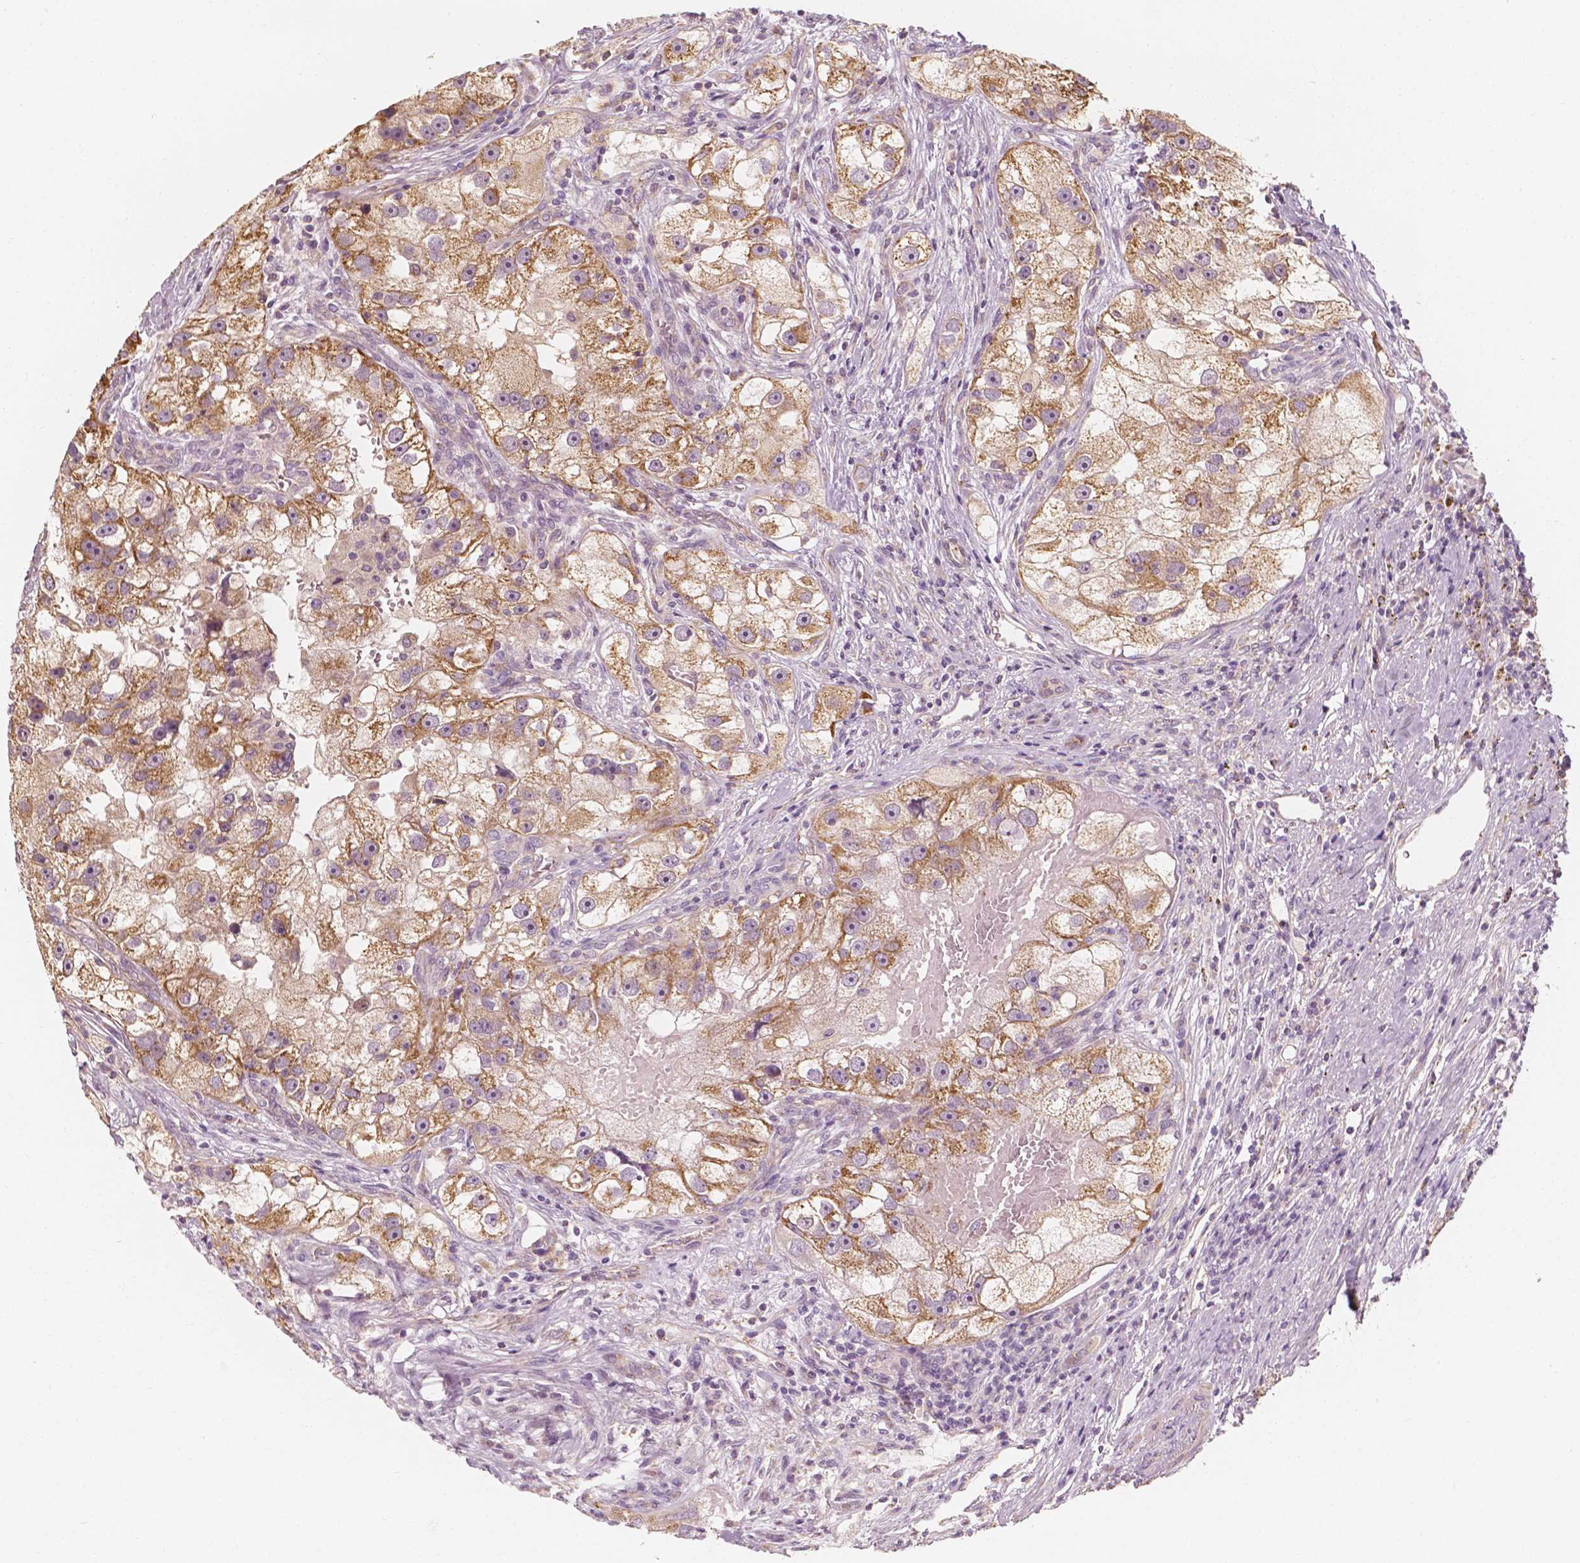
{"staining": {"intensity": "moderate", "quantity": "25%-75%", "location": "cytoplasmic/membranous"}, "tissue": "renal cancer", "cell_type": "Tumor cells", "image_type": "cancer", "snomed": [{"axis": "morphology", "description": "Adenocarcinoma, NOS"}, {"axis": "topography", "description": "Kidney"}], "caption": "Immunohistochemistry staining of renal cancer, which shows medium levels of moderate cytoplasmic/membranous positivity in approximately 25%-75% of tumor cells indicating moderate cytoplasmic/membranous protein staining. The staining was performed using DAB (brown) for protein detection and nuclei were counterstained in hematoxylin (blue).", "gene": "SHPK", "patient": {"sex": "male", "age": 63}}